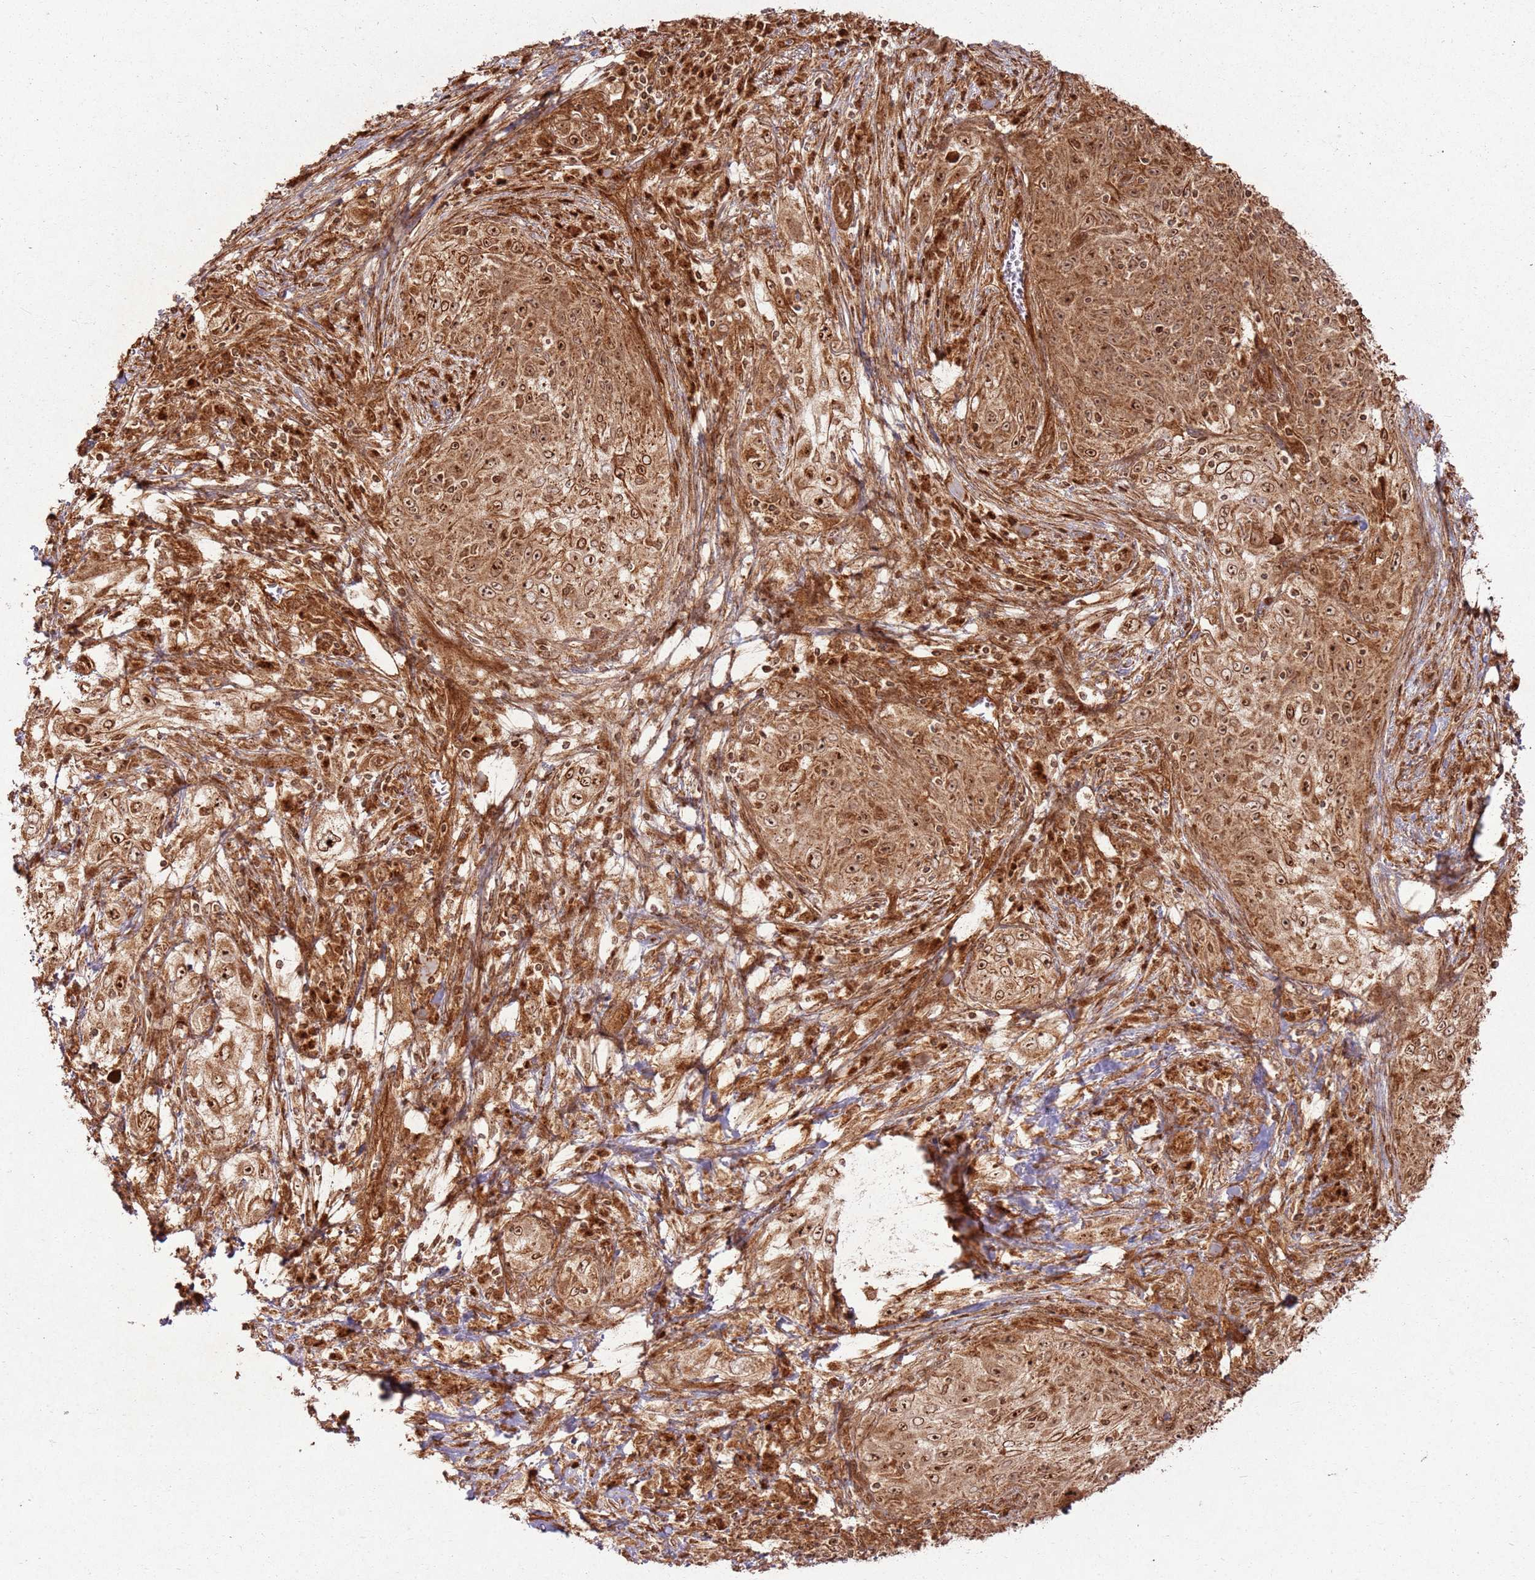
{"staining": {"intensity": "strong", "quantity": ">75%", "location": "cytoplasmic/membranous,nuclear"}, "tissue": "lung cancer", "cell_type": "Tumor cells", "image_type": "cancer", "snomed": [{"axis": "morphology", "description": "Squamous cell carcinoma, NOS"}, {"axis": "topography", "description": "Lung"}], "caption": "Squamous cell carcinoma (lung) stained for a protein demonstrates strong cytoplasmic/membranous and nuclear positivity in tumor cells. The staining was performed using DAB, with brown indicating positive protein expression. Nuclei are stained blue with hematoxylin.", "gene": "TBC1D13", "patient": {"sex": "female", "age": 69}}